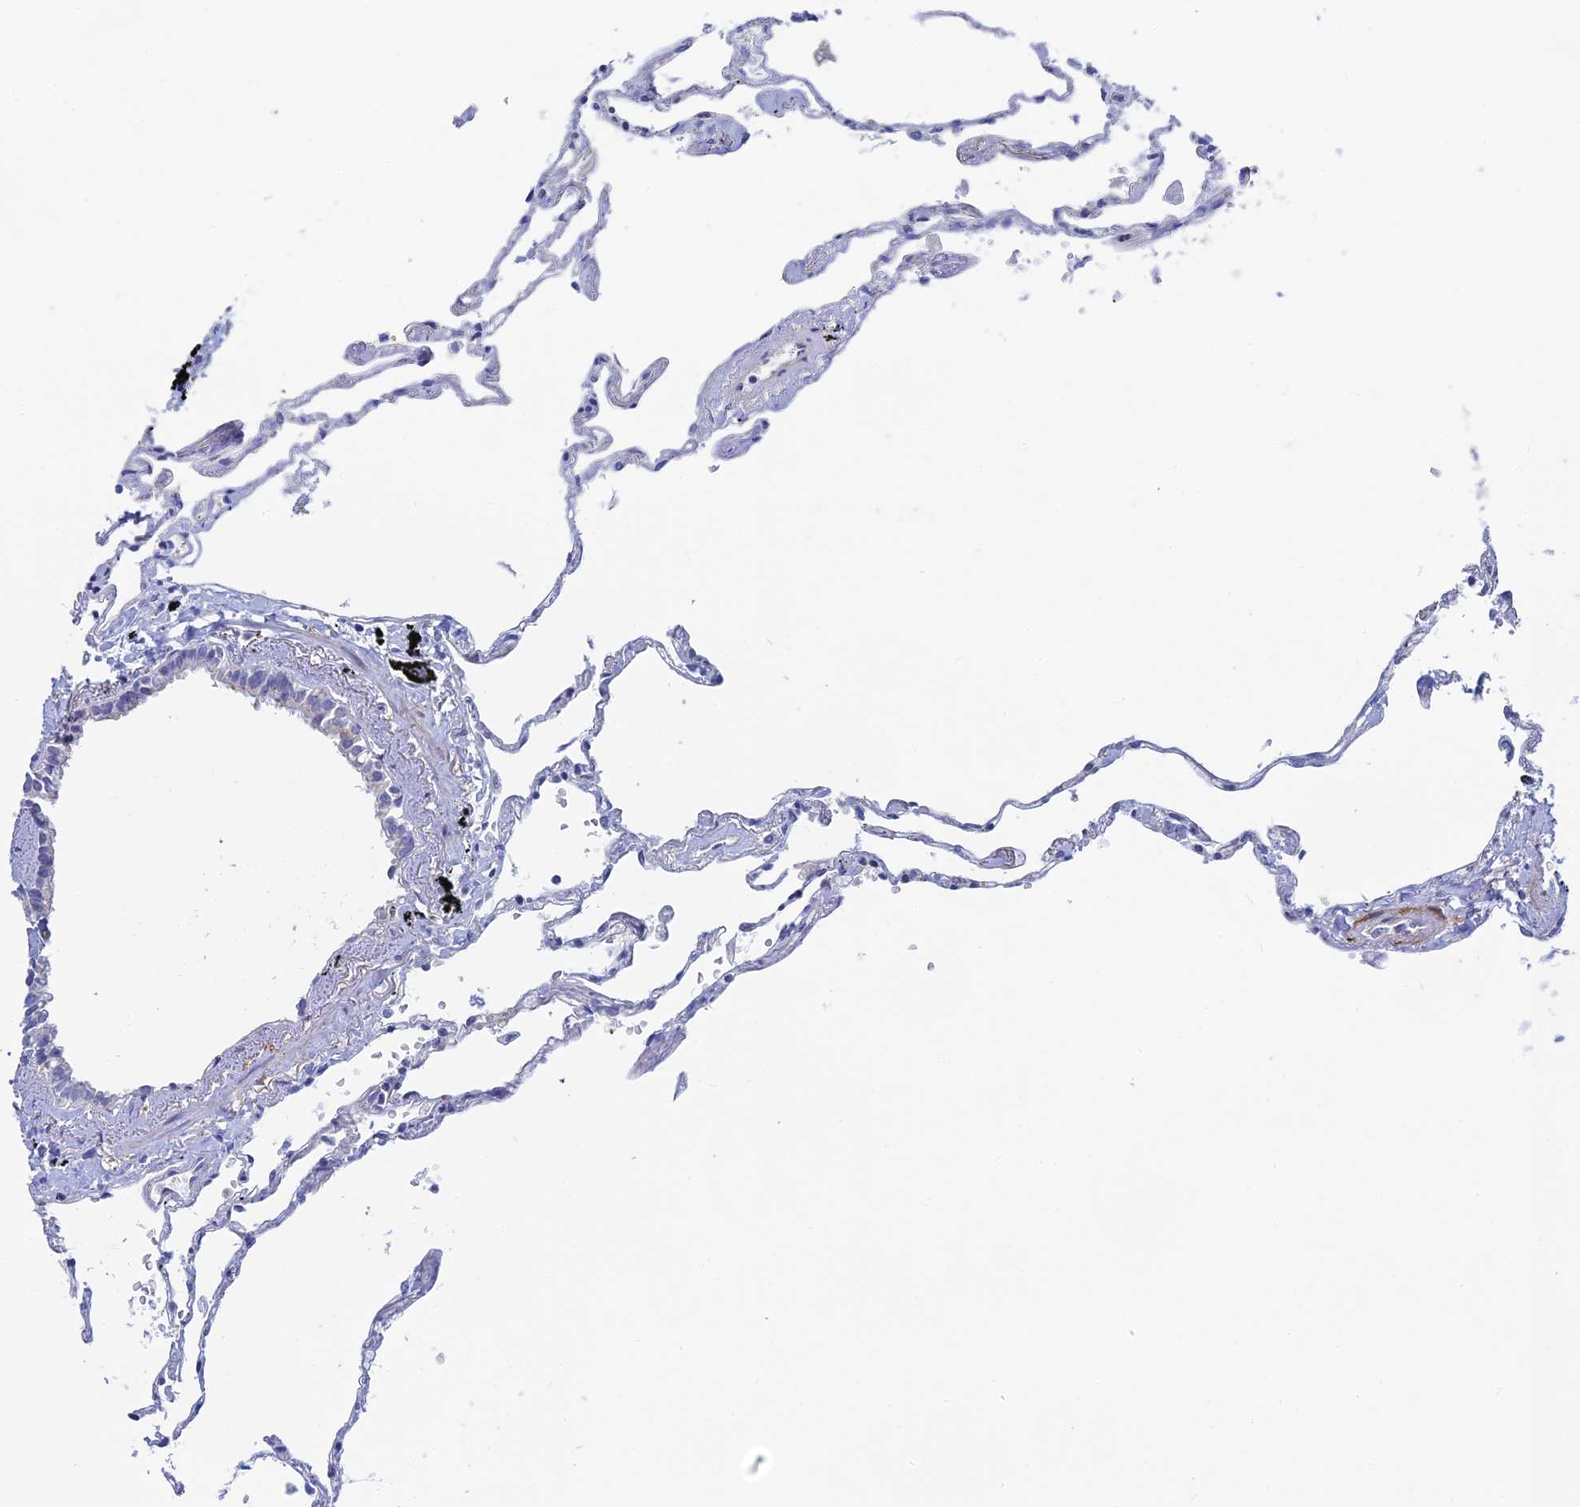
{"staining": {"intensity": "moderate", "quantity": "<25%", "location": "nuclear"}, "tissue": "lung", "cell_type": "Alveolar cells", "image_type": "normal", "snomed": [{"axis": "morphology", "description": "Normal tissue, NOS"}, {"axis": "topography", "description": "Lung"}], "caption": "IHC staining of benign lung, which exhibits low levels of moderate nuclear positivity in approximately <25% of alveolar cells indicating moderate nuclear protein positivity. The staining was performed using DAB (brown) for protein detection and nuclei were counterstained in hematoxylin (blue).", "gene": "MRPL17", "patient": {"sex": "female", "age": 67}}